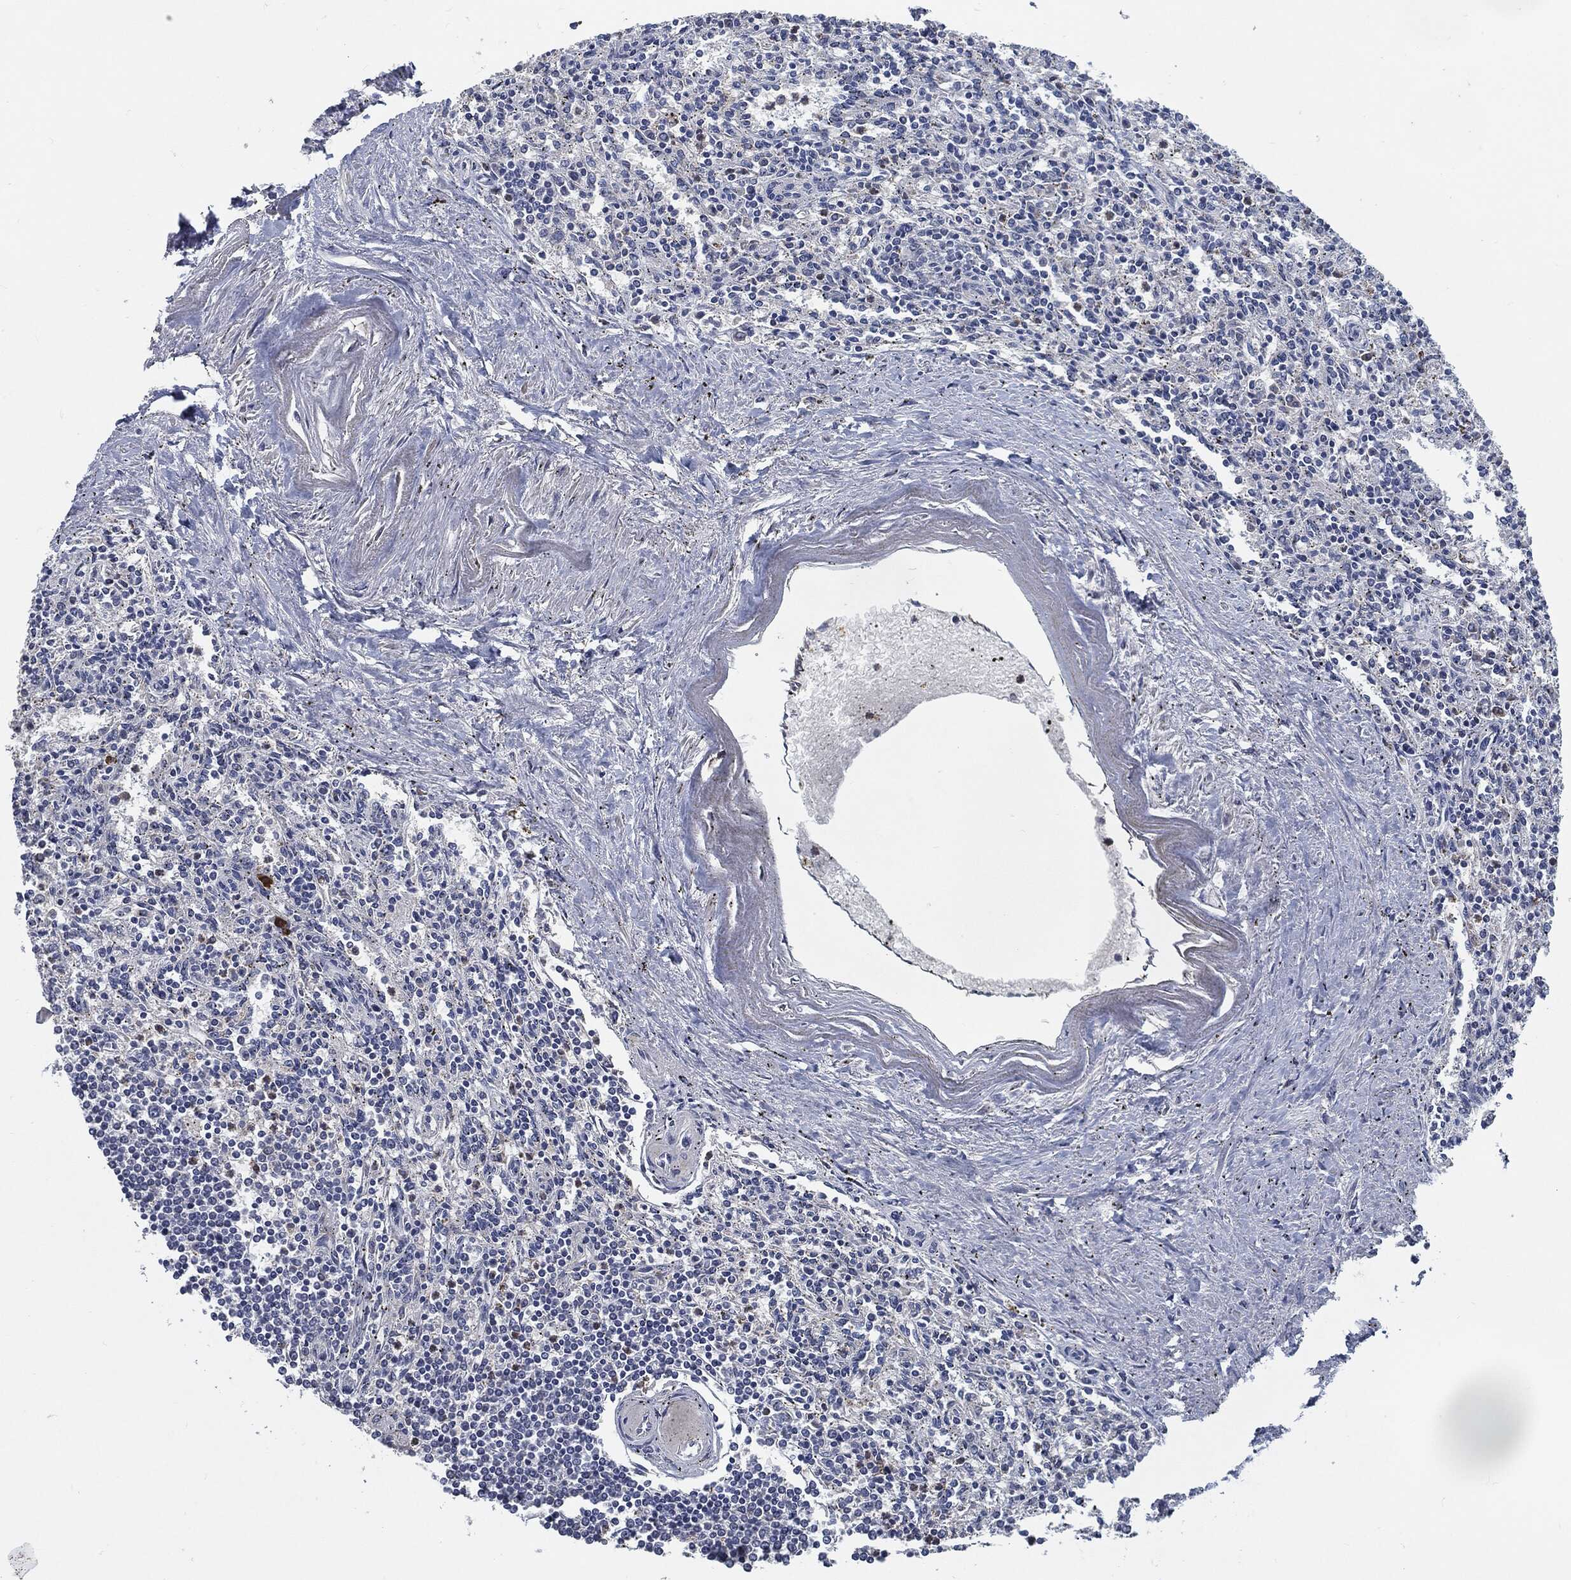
{"staining": {"intensity": "strong", "quantity": "<25%", "location": "cytoplasmic/membranous"}, "tissue": "spleen", "cell_type": "Cells in red pulp", "image_type": "normal", "snomed": [{"axis": "morphology", "description": "Normal tissue, NOS"}, {"axis": "topography", "description": "Spleen"}], "caption": "Brown immunohistochemical staining in normal human spleen reveals strong cytoplasmic/membranous expression in about <25% of cells in red pulp.", "gene": "SVIL", "patient": {"sex": "male", "age": 69}}